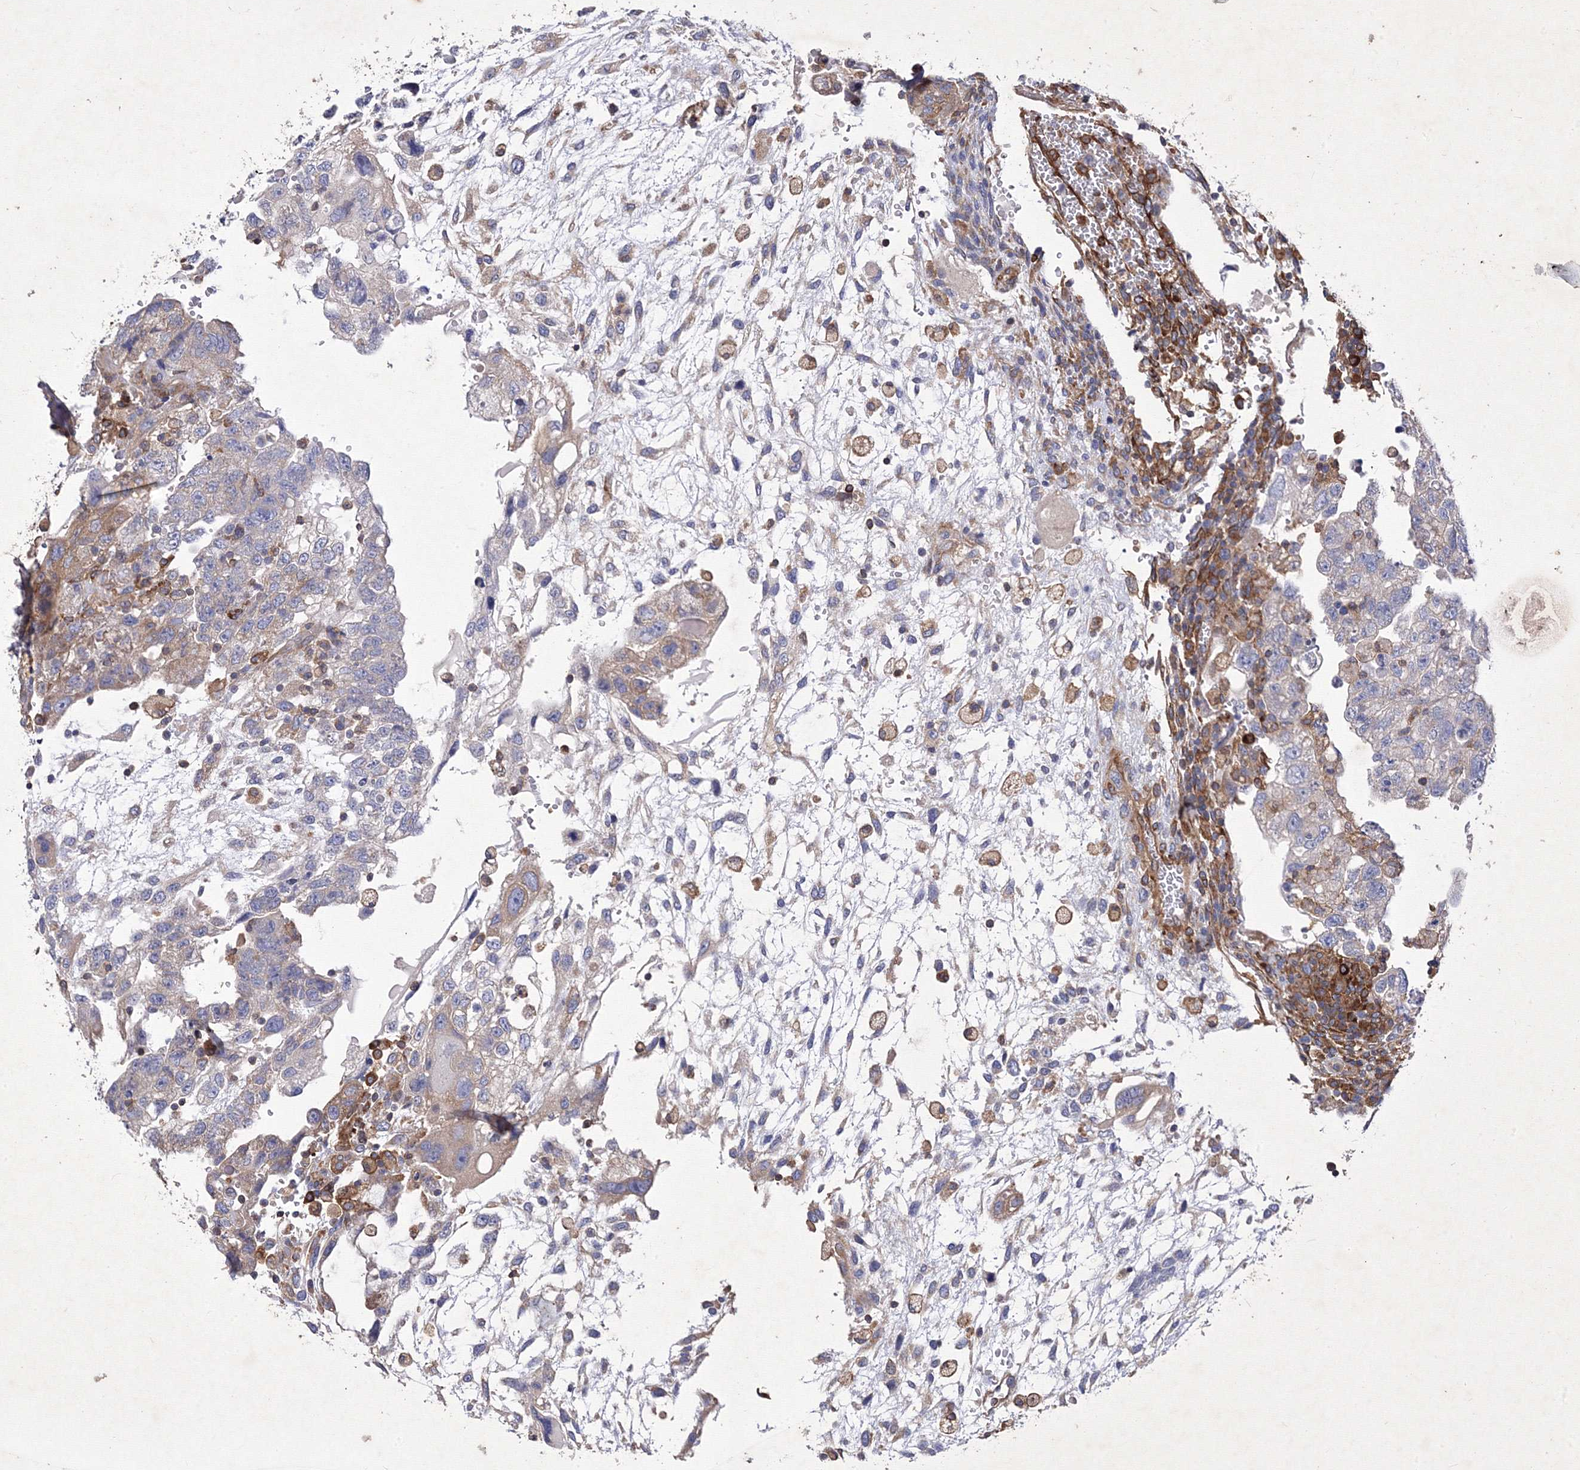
{"staining": {"intensity": "moderate", "quantity": "<25%", "location": "cytoplasmic/membranous"}, "tissue": "testis cancer", "cell_type": "Tumor cells", "image_type": "cancer", "snomed": [{"axis": "morphology", "description": "Carcinoma, Embryonal, NOS"}, {"axis": "topography", "description": "Testis"}], "caption": "An IHC image of neoplastic tissue is shown. Protein staining in brown shows moderate cytoplasmic/membranous positivity in embryonal carcinoma (testis) within tumor cells.", "gene": "SNX18", "patient": {"sex": "male", "age": 36}}